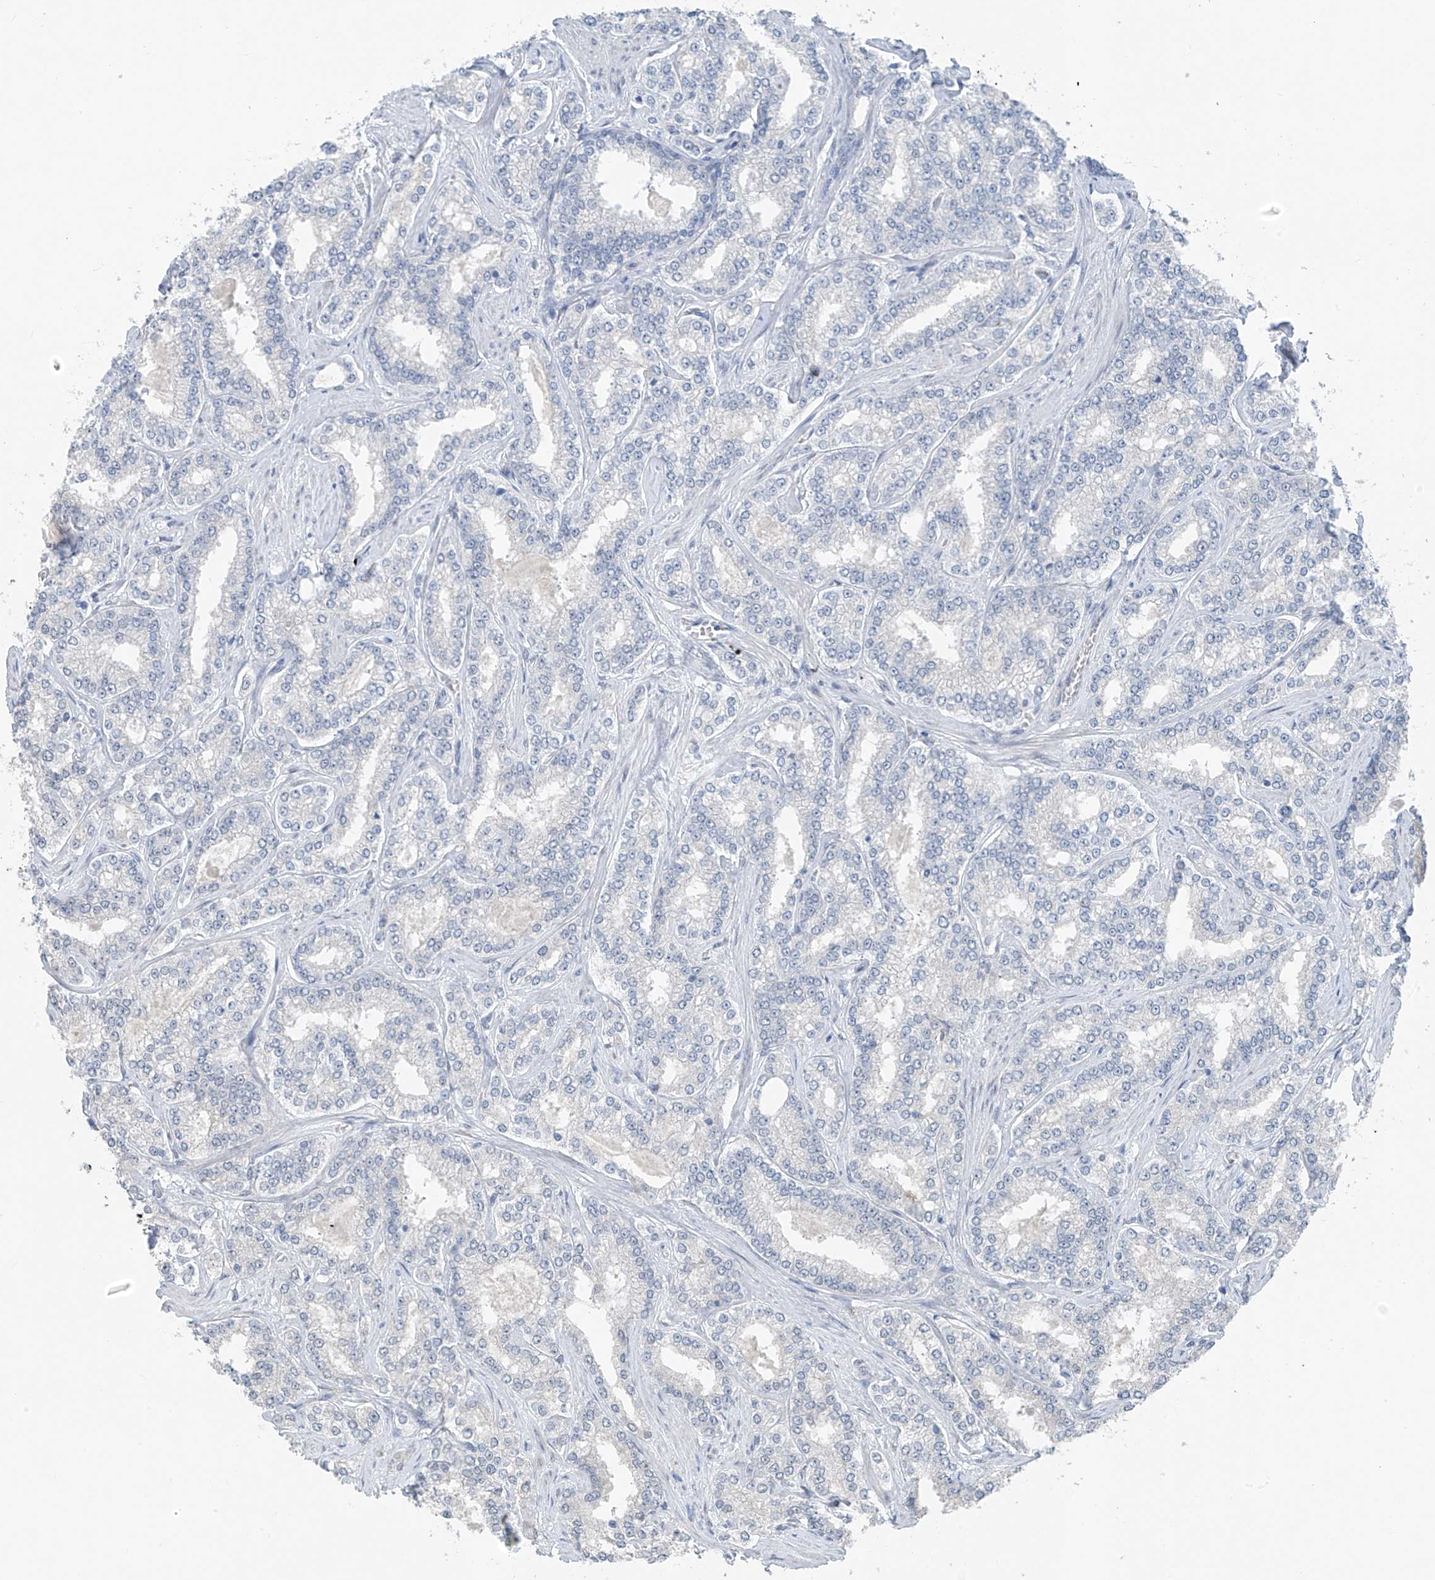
{"staining": {"intensity": "negative", "quantity": "none", "location": "none"}, "tissue": "prostate cancer", "cell_type": "Tumor cells", "image_type": "cancer", "snomed": [{"axis": "morphology", "description": "Normal tissue, NOS"}, {"axis": "morphology", "description": "Adenocarcinoma, High grade"}, {"axis": "topography", "description": "Prostate"}], "caption": "High power microscopy histopathology image of an immunohistochemistry histopathology image of prostate cancer (high-grade adenocarcinoma), revealing no significant staining in tumor cells.", "gene": "CYP4V2", "patient": {"sex": "male", "age": 83}}